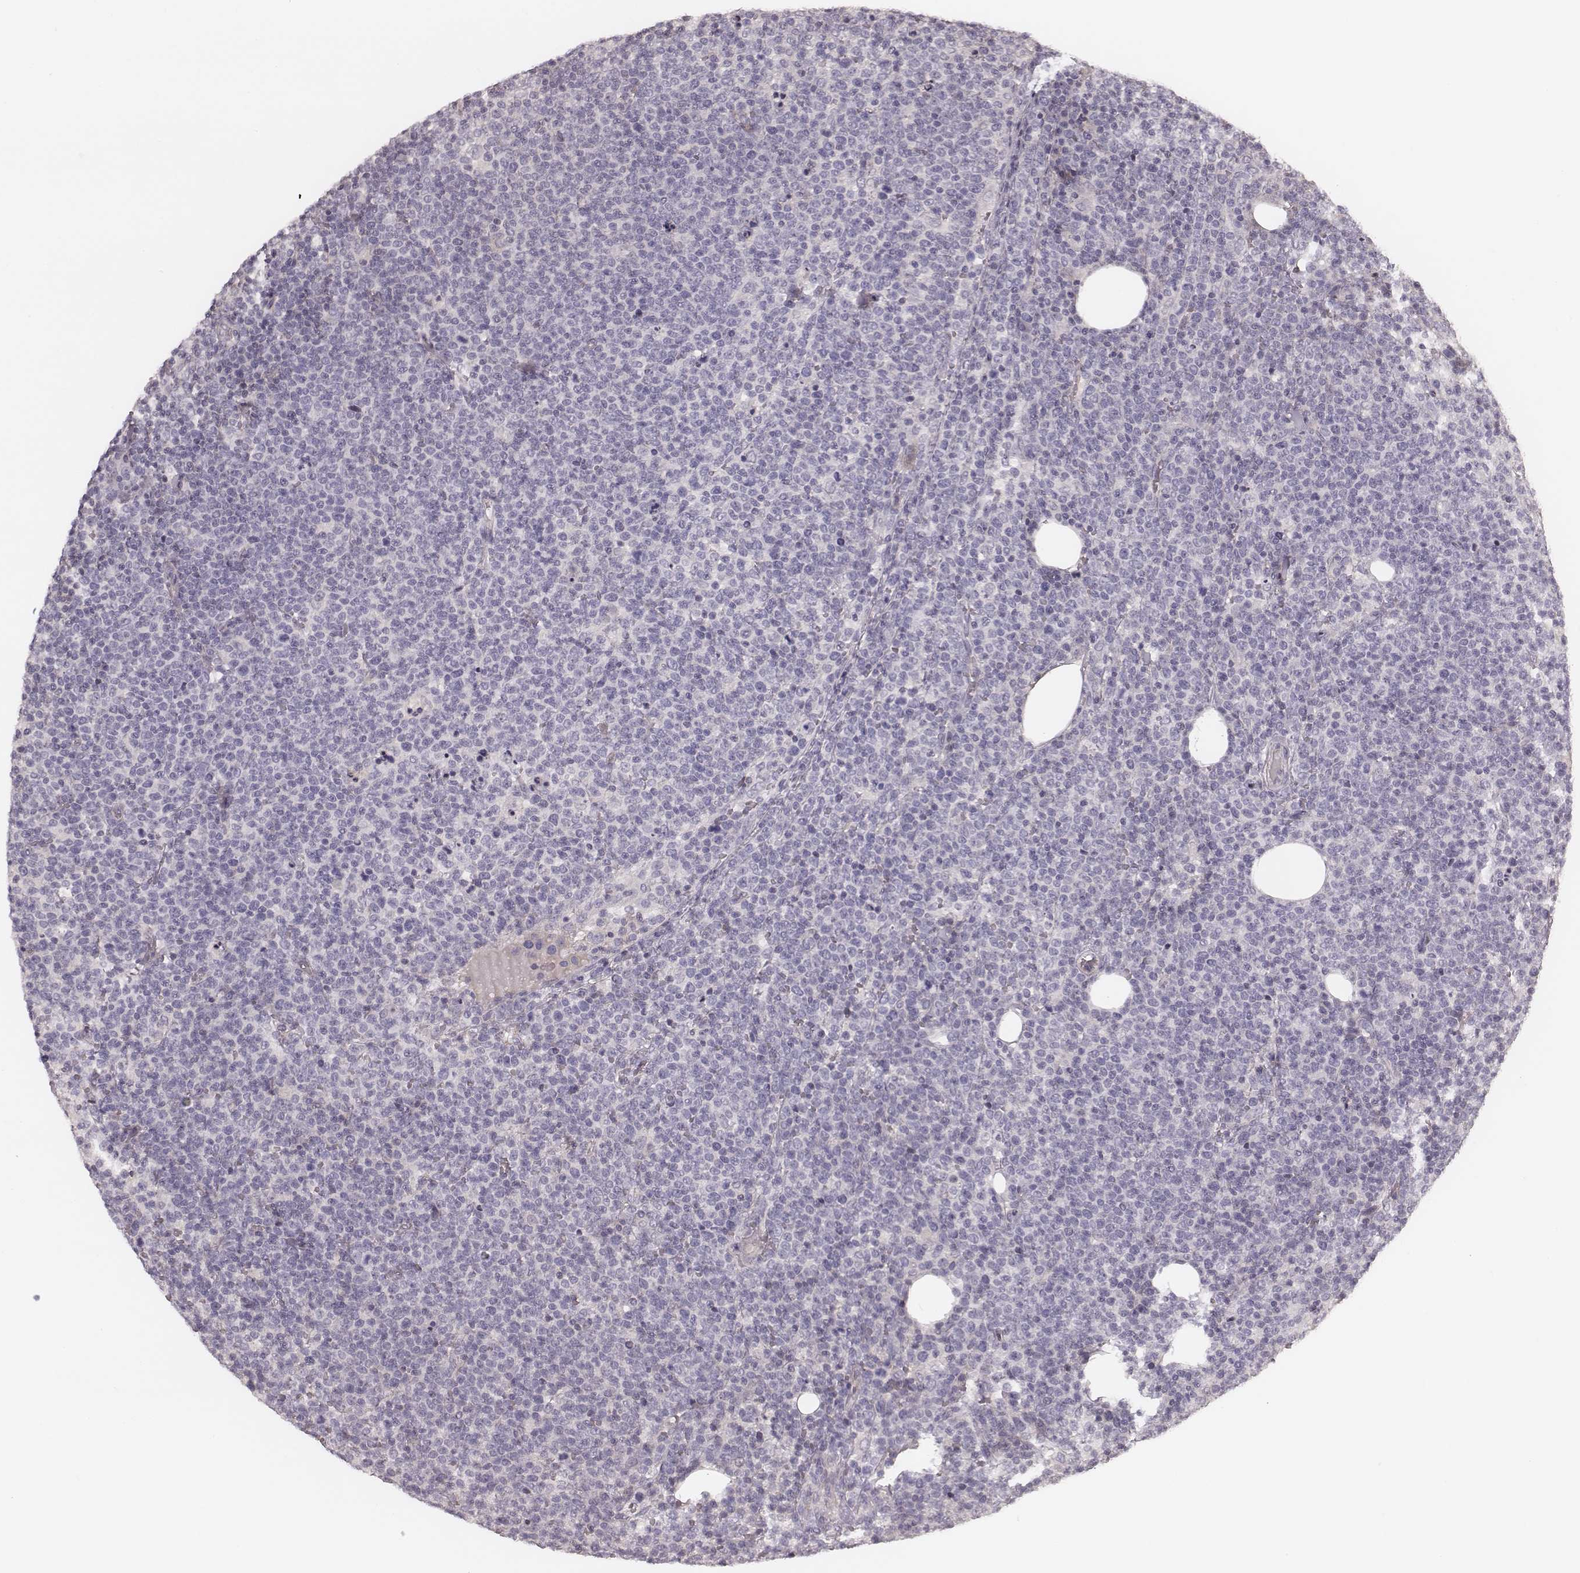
{"staining": {"intensity": "negative", "quantity": "none", "location": "none"}, "tissue": "lymphoma", "cell_type": "Tumor cells", "image_type": "cancer", "snomed": [{"axis": "morphology", "description": "Malignant lymphoma, non-Hodgkin's type, High grade"}, {"axis": "topography", "description": "Lymph node"}], "caption": "The micrograph shows no significant expression in tumor cells of lymphoma.", "gene": "S100Z", "patient": {"sex": "male", "age": 61}}